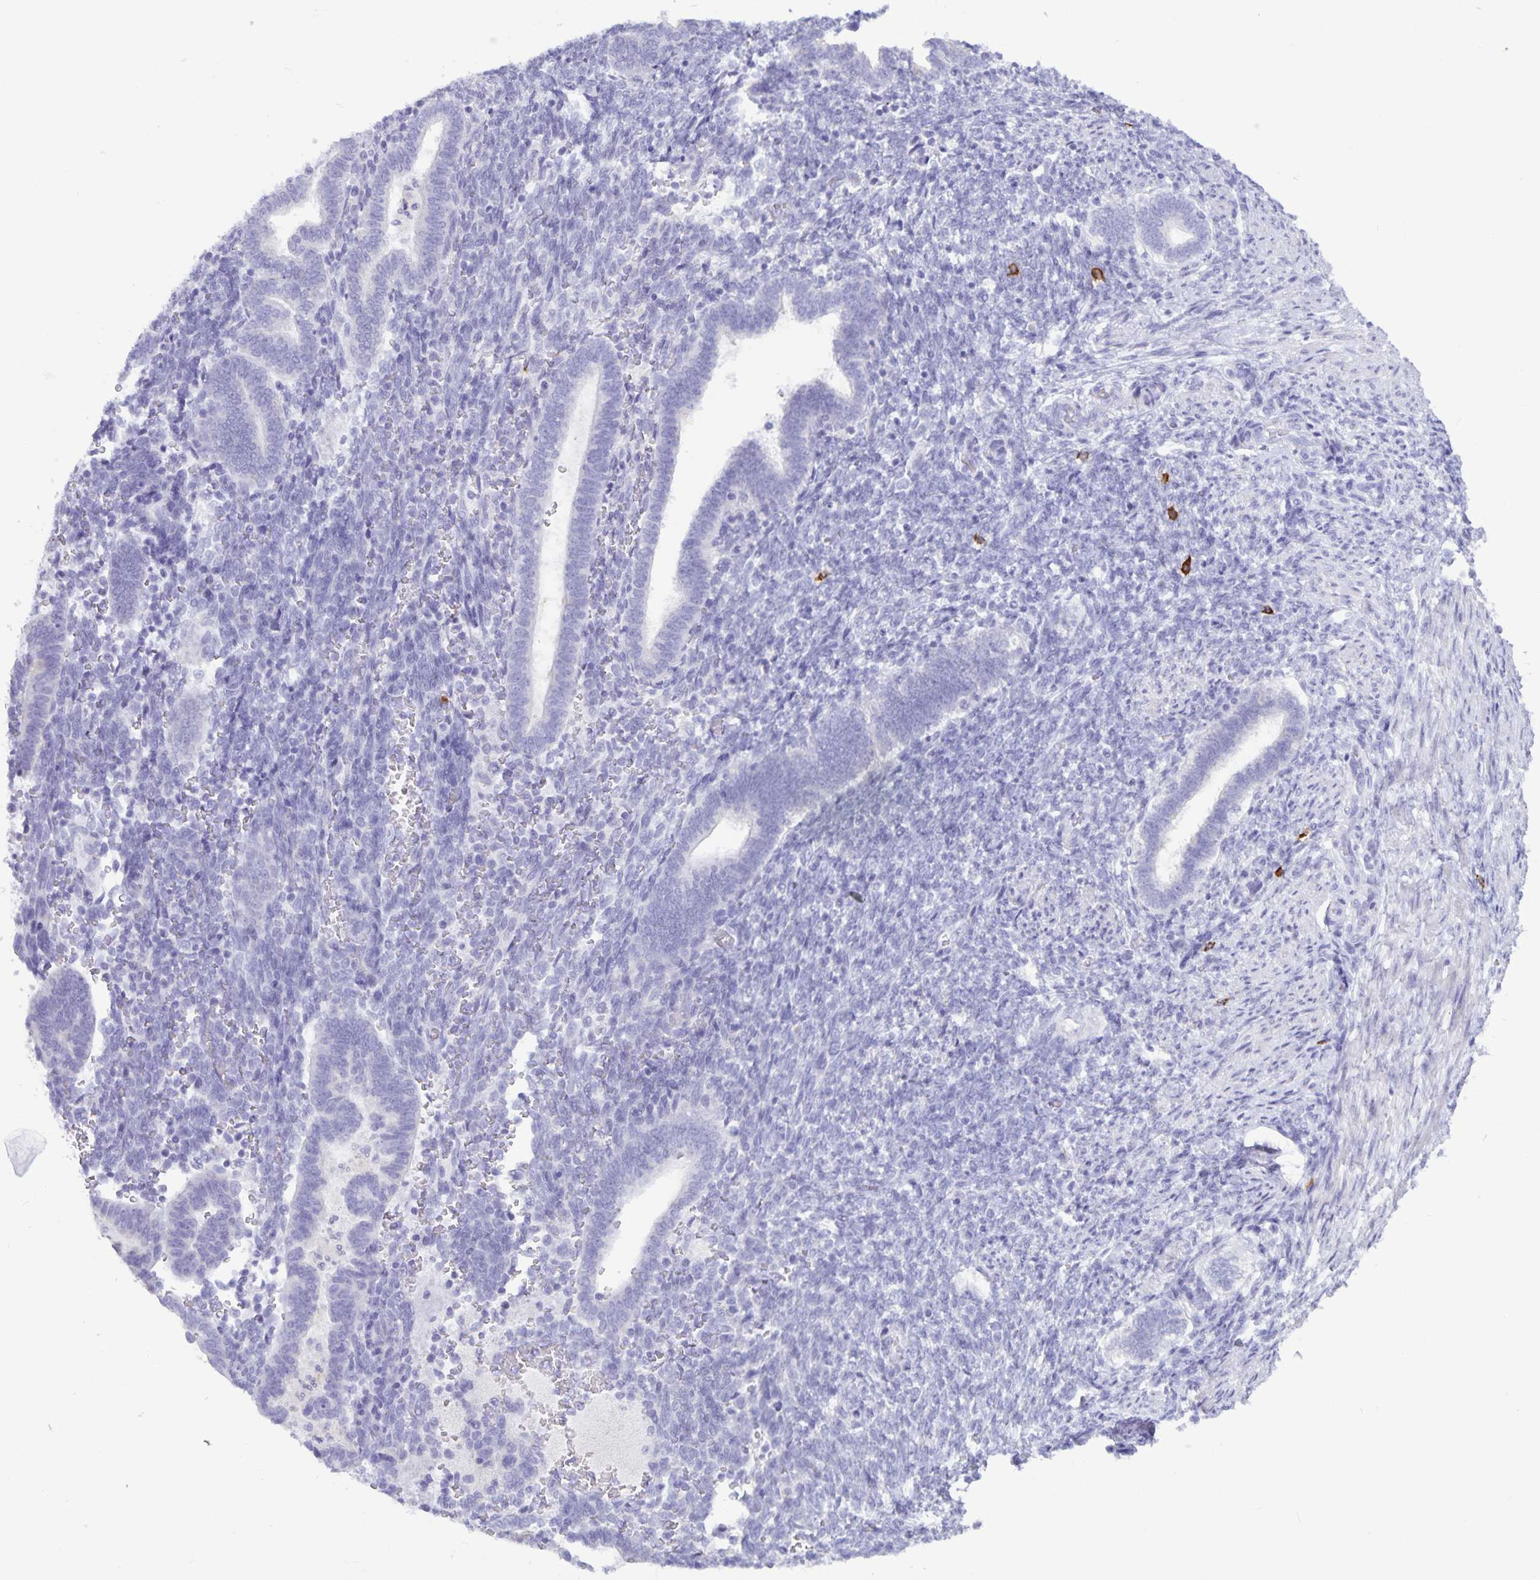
{"staining": {"intensity": "negative", "quantity": "none", "location": "none"}, "tissue": "endometrium", "cell_type": "Cells in endometrial stroma", "image_type": "normal", "snomed": [{"axis": "morphology", "description": "Normal tissue, NOS"}, {"axis": "topography", "description": "Endometrium"}], "caption": "An image of human endometrium is negative for staining in cells in endometrial stroma. (DAB (3,3'-diaminobenzidine) immunohistochemistry (IHC), high magnification).", "gene": "IBTK", "patient": {"sex": "female", "age": 34}}